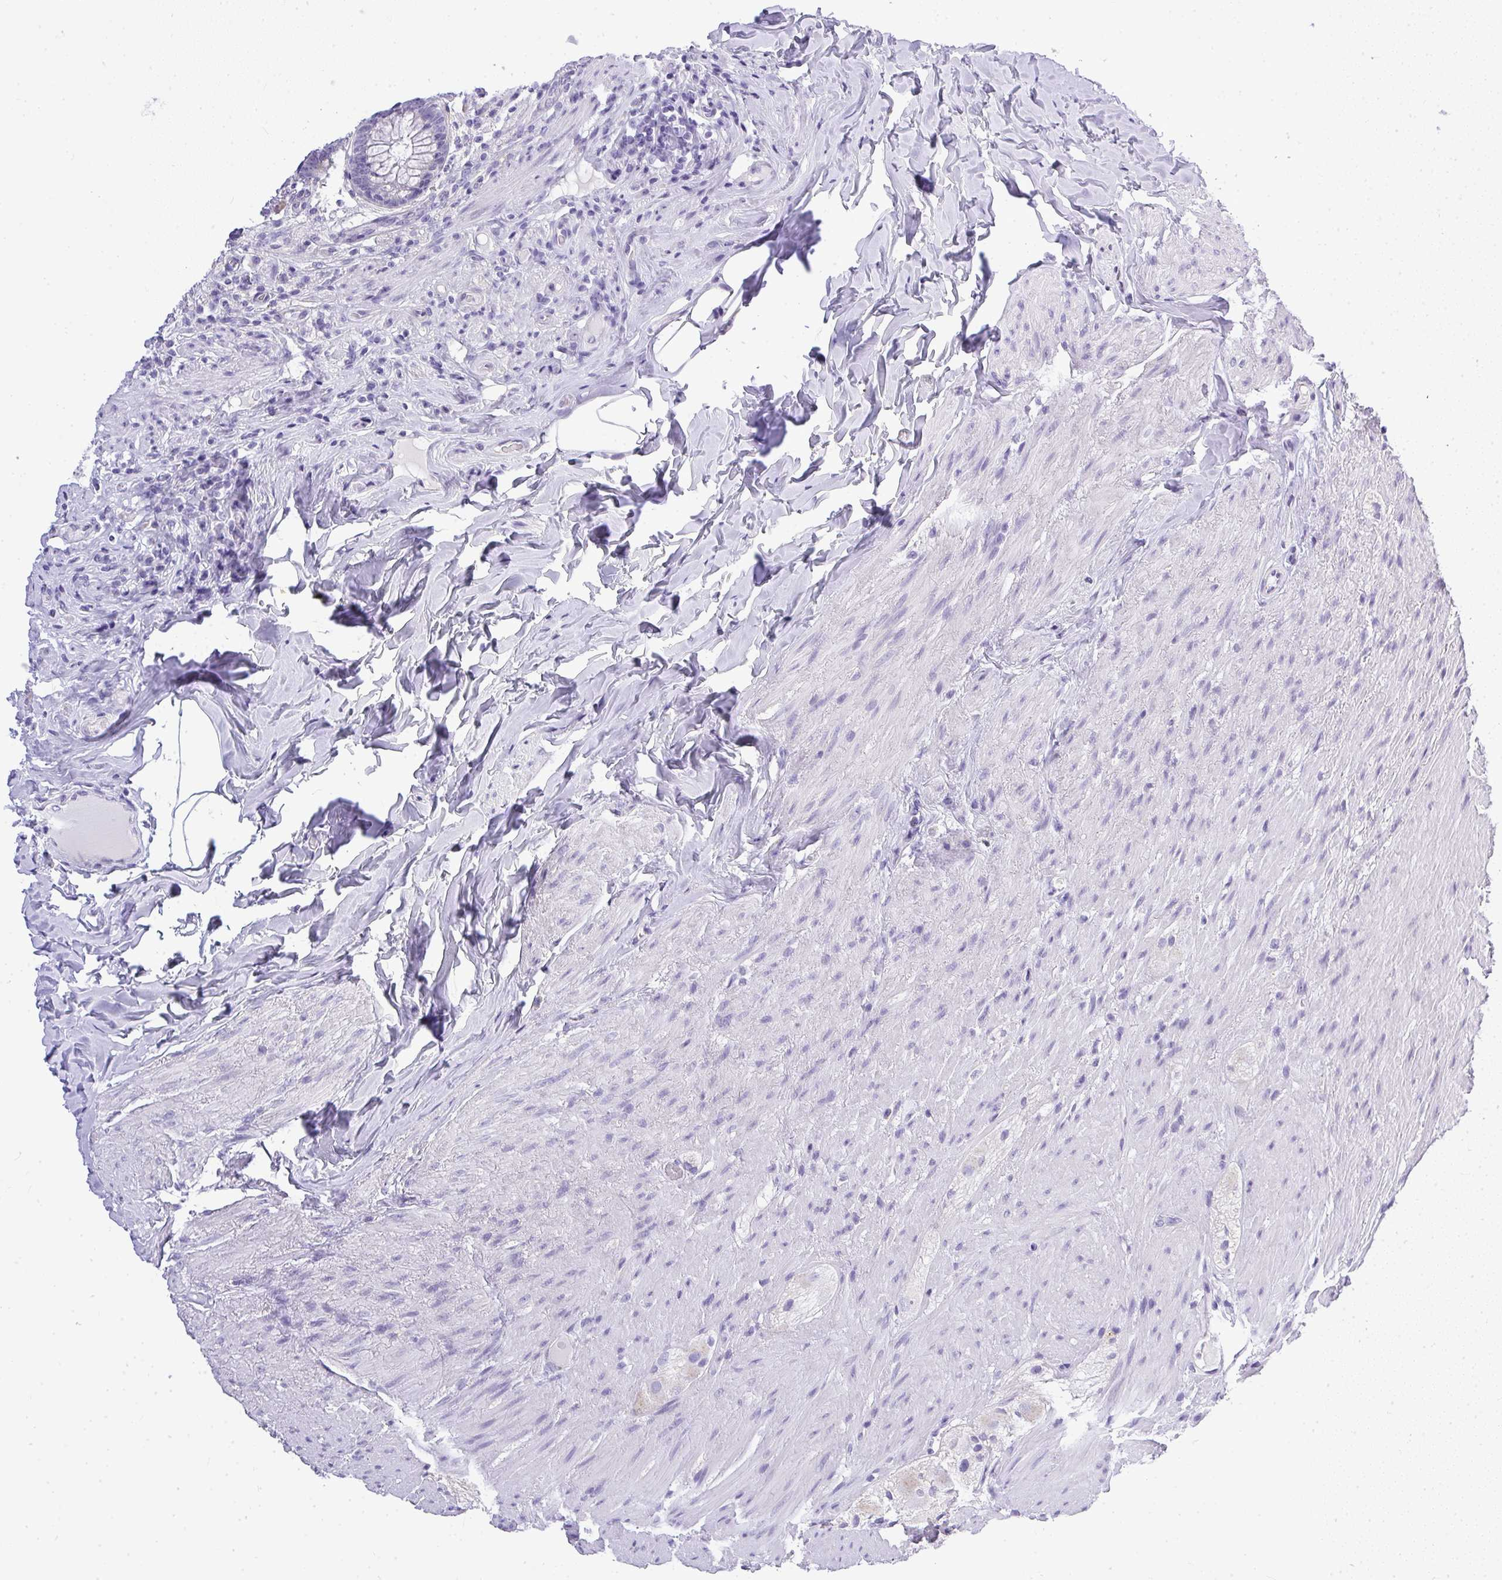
{"staining": {"intensity": "moderate", "quantity": "<25%", "location": "cytoplasmic/membranous"}, "tissue": "appendix", "cell_type": "Glandular cells", "image_type": "normal", "snomed": [{"axis": "morphology", "description": "Normal tissue, NOS"}, {"axis": "topography", "description": "Appendix"}], "caption": "Immunohistochemistry staining of benign appendix, which exhibits low levels of moderate cytoplasmic/membranous expression in approximately <25% of glandular cells indicating moderate cytoplasmic/membranous protein staining. The staining was performed using DAB (brown) for protein detection and nuclei were counterstained in hematoxylin (blue).", "gene": "PLPPR3", "patient": {"sex": "male", "age": 71}}